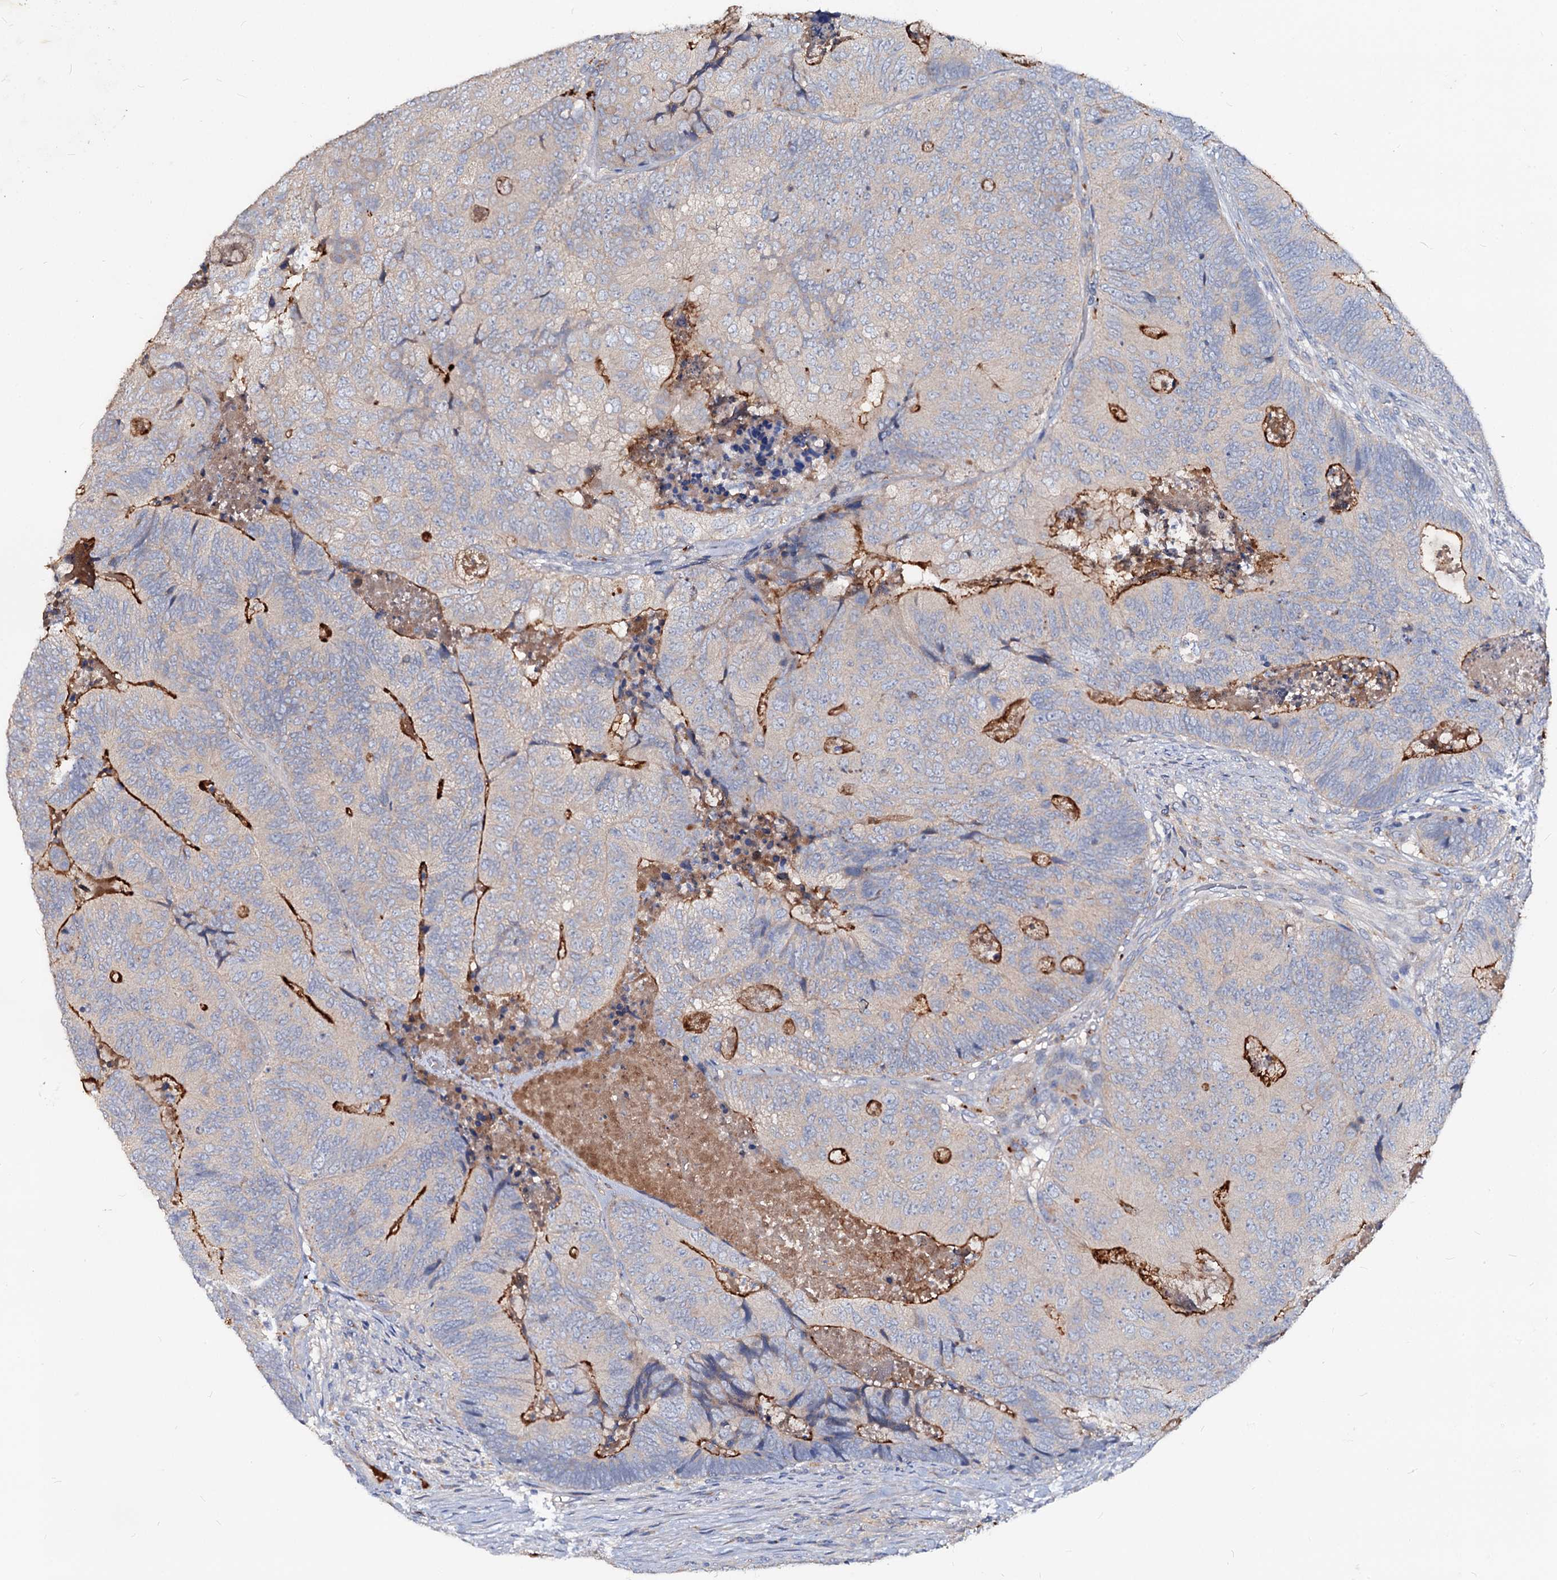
{"staining": {"intensity": "moderate", "quantity": "<25%", "location": "cytoplasmic/membranous"}, "tissue": "colorectal cancer", "cell_type": "Tumor cells", "image_type": "cancer", "snomed": [{"axis": "morphology", "description": "Adenocarcinoma, NOS"}, {"axis": "topography", "description": "Colon"}], "caption": "A brown stain labels moderate cytoplasmic/membranous positivity of a protein in human colorectal cancer tumor cells.", "gene": "ACY3", "patient": {"sex": "female", "age": 67}}